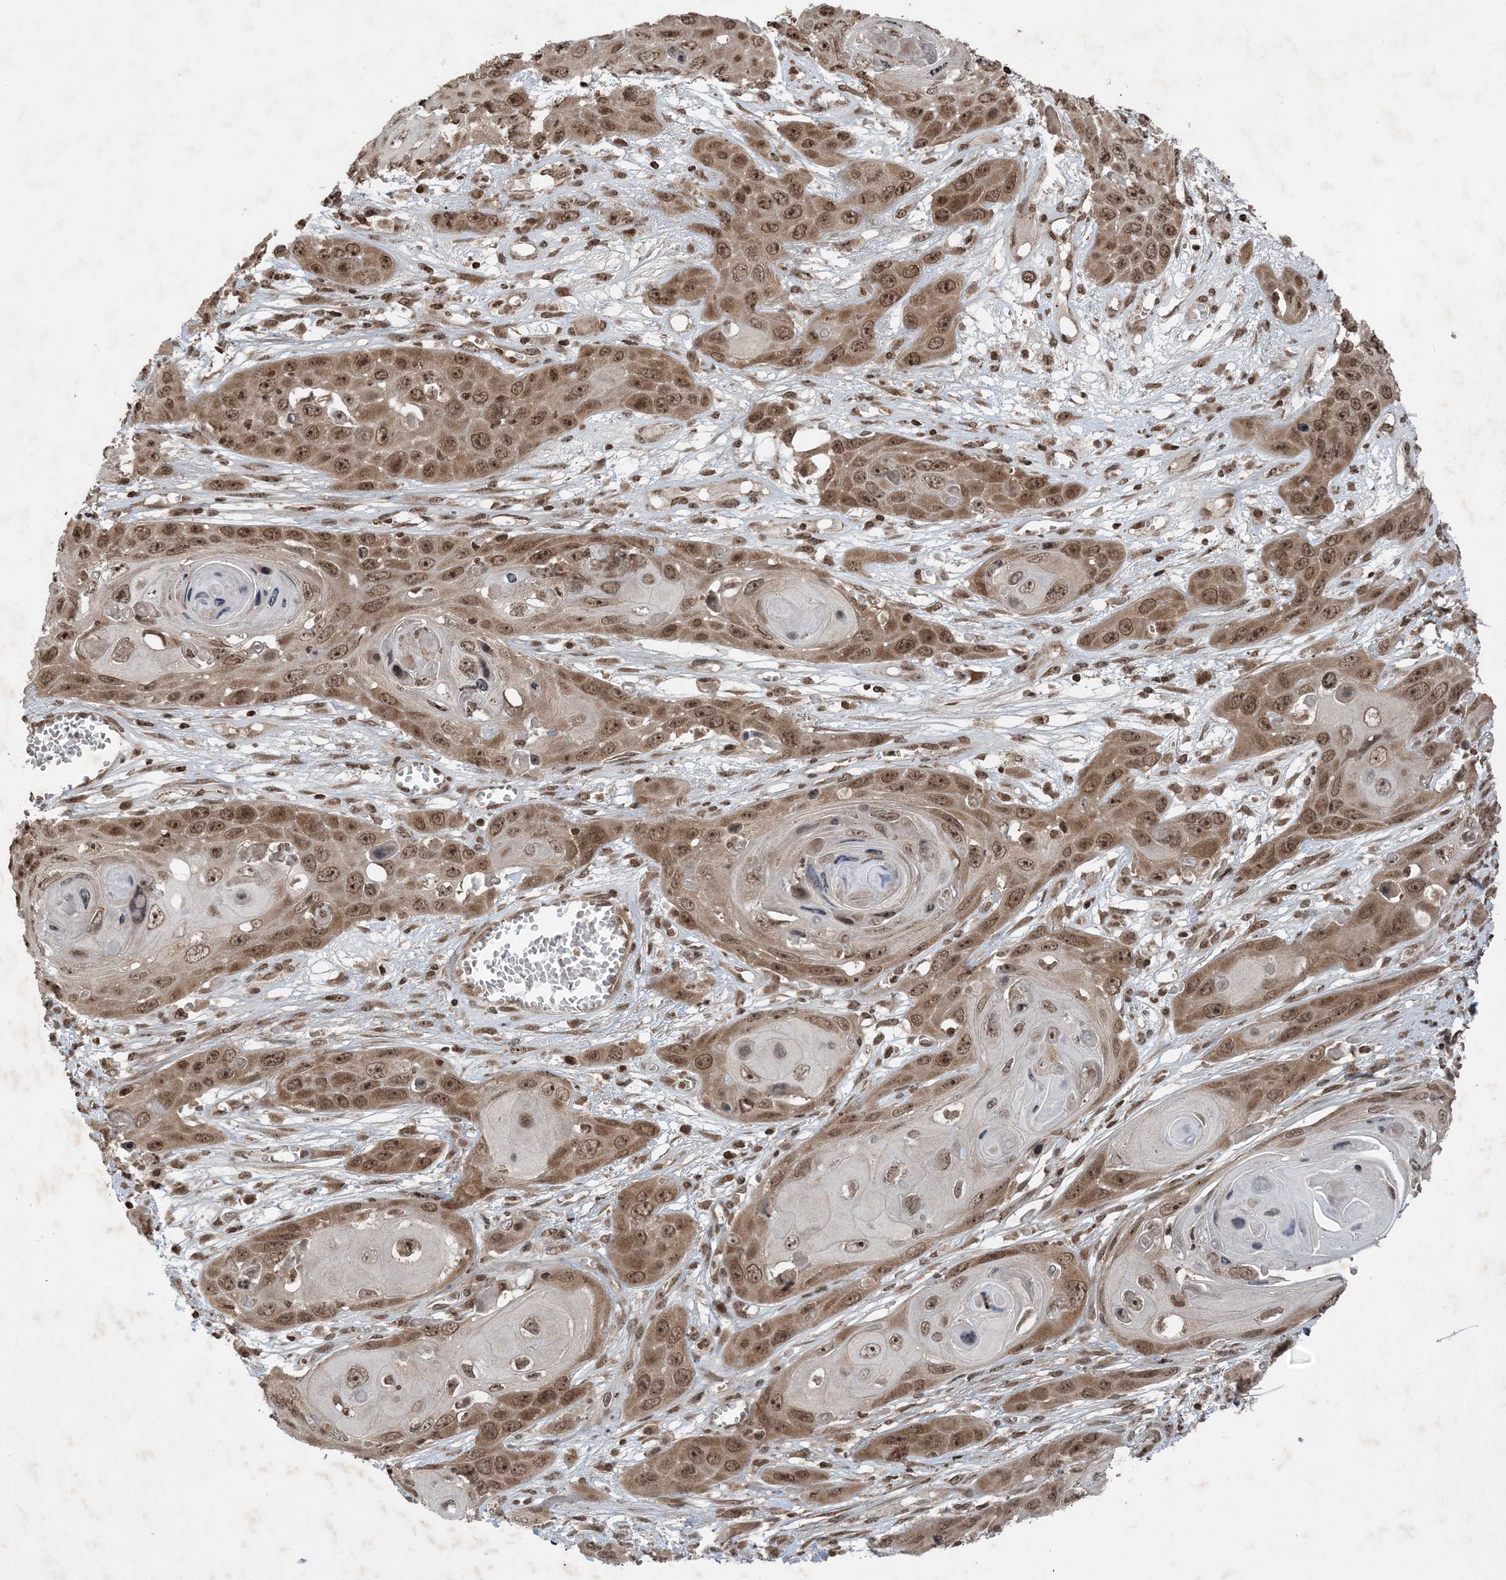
{"staining": {"intensity": "moderate", "quantity": ">75%", "location": "cytoplasmic/membranous,nuclear"}, "tissue": "skin cancer", "cell_type": "Tumor cells", "image_type": "cancer", "snomed": [{"axis": "morphology", "description": "Squamous cell carcinoma, NOS"}, {"axis": "topography", "description": "Skin"}], "caption": "High-power microscopy captured an IHC micrograph of skin cancer, revealing moderate cytoplasmic/membranous and nuclear staining in approximately >75% of tumor cells.", "gene": "ZFAND2B", "patient": {"sex": "male", "age": 55}}